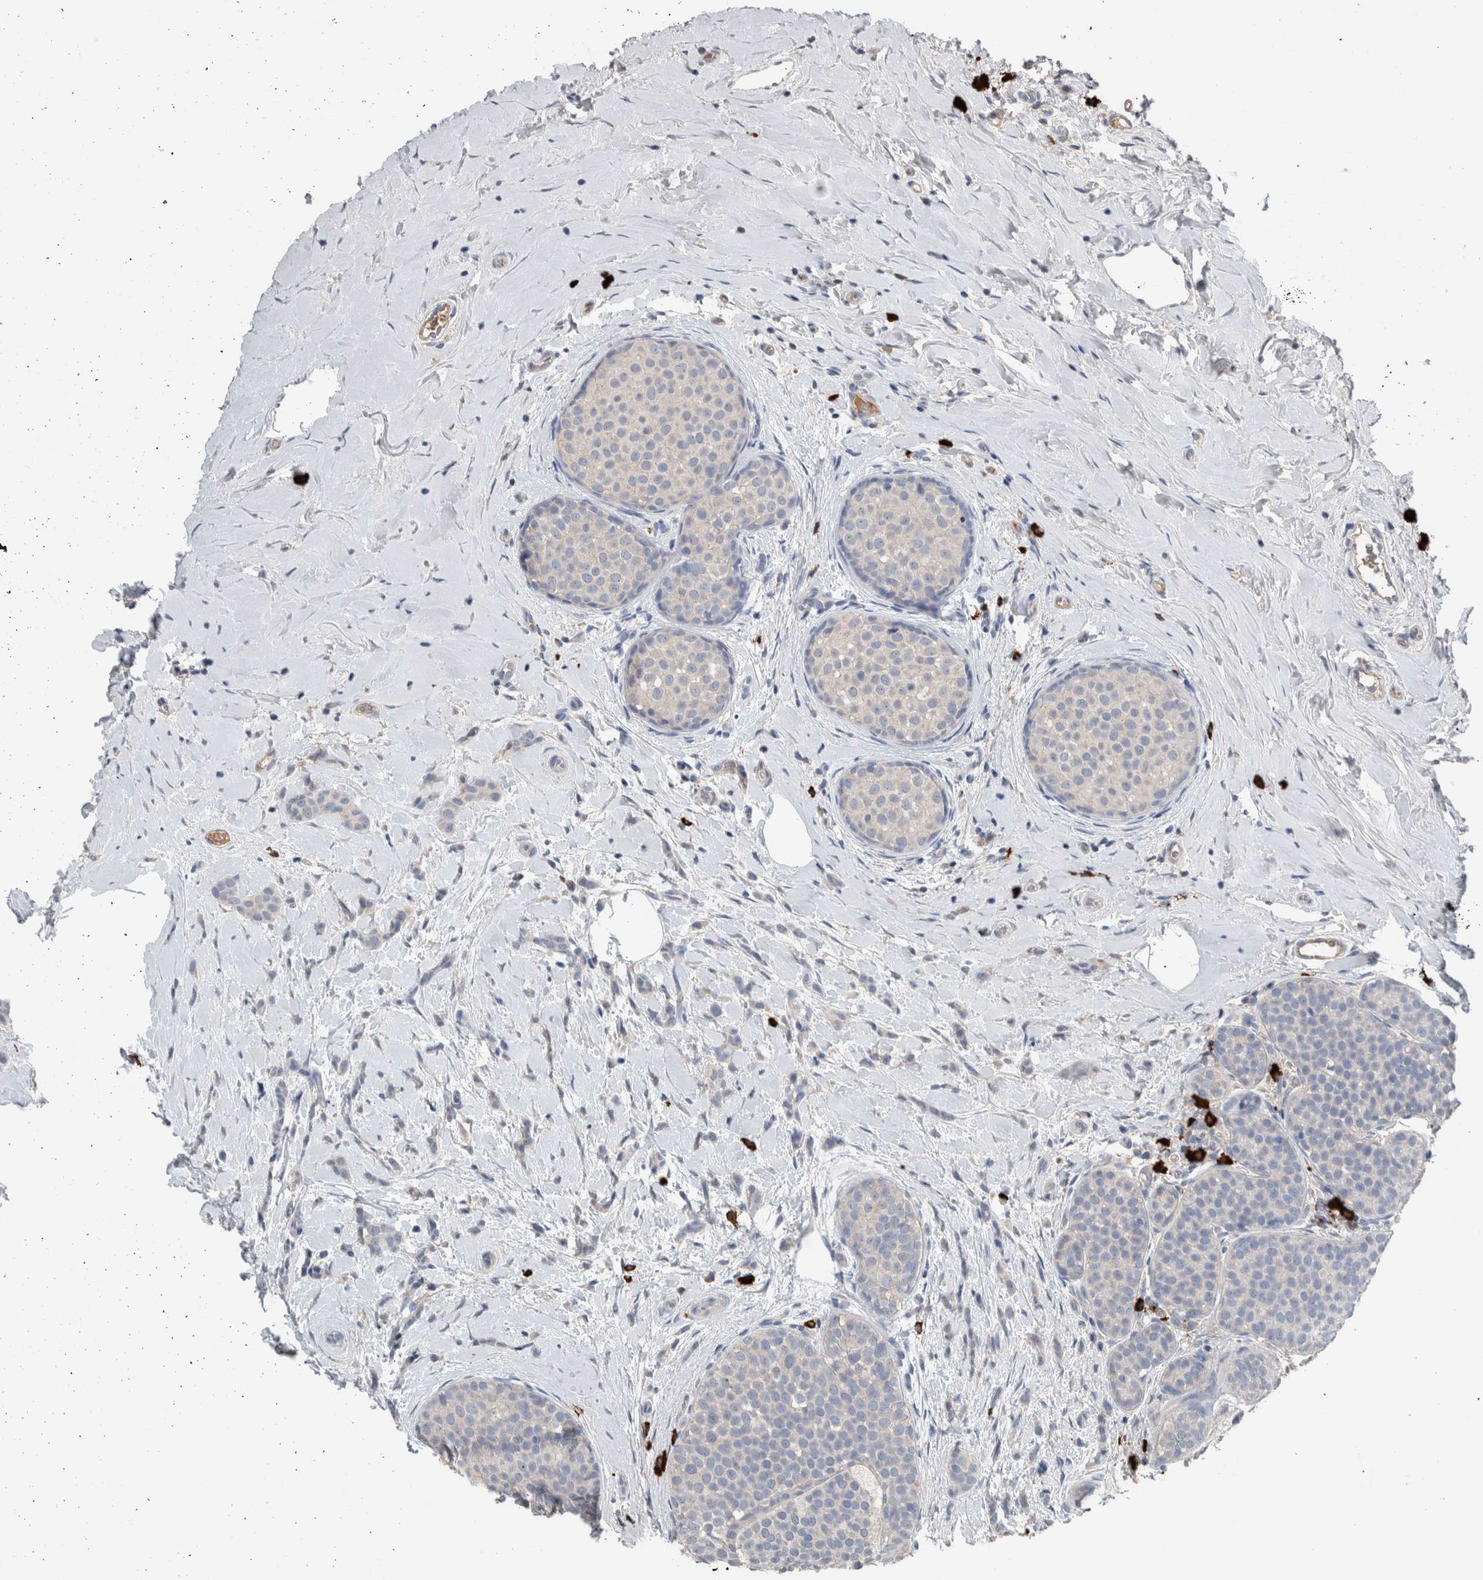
{"staining": {"intensity": "negative", "quantity": "none", "location": "none"}, "tissue": "breast cancer", "cell_type": "Tumor cells", "image_type": "cancer", "snomed": [{"axis": "morphology", "description": "Lobular carcinoma, in situ"}, {"axis": "morphology", "description": "Lobular carcinoma"}, {"axis": "topography", "description": "Breast"}], "caption": "High power microscopy micrograph of an IHC histopathology image of breast lobular carcinoma in situ, revealing no significant staining in tumor cells.", "gene": "CRNN", "patient": {"sex": "female", "age": 41}}